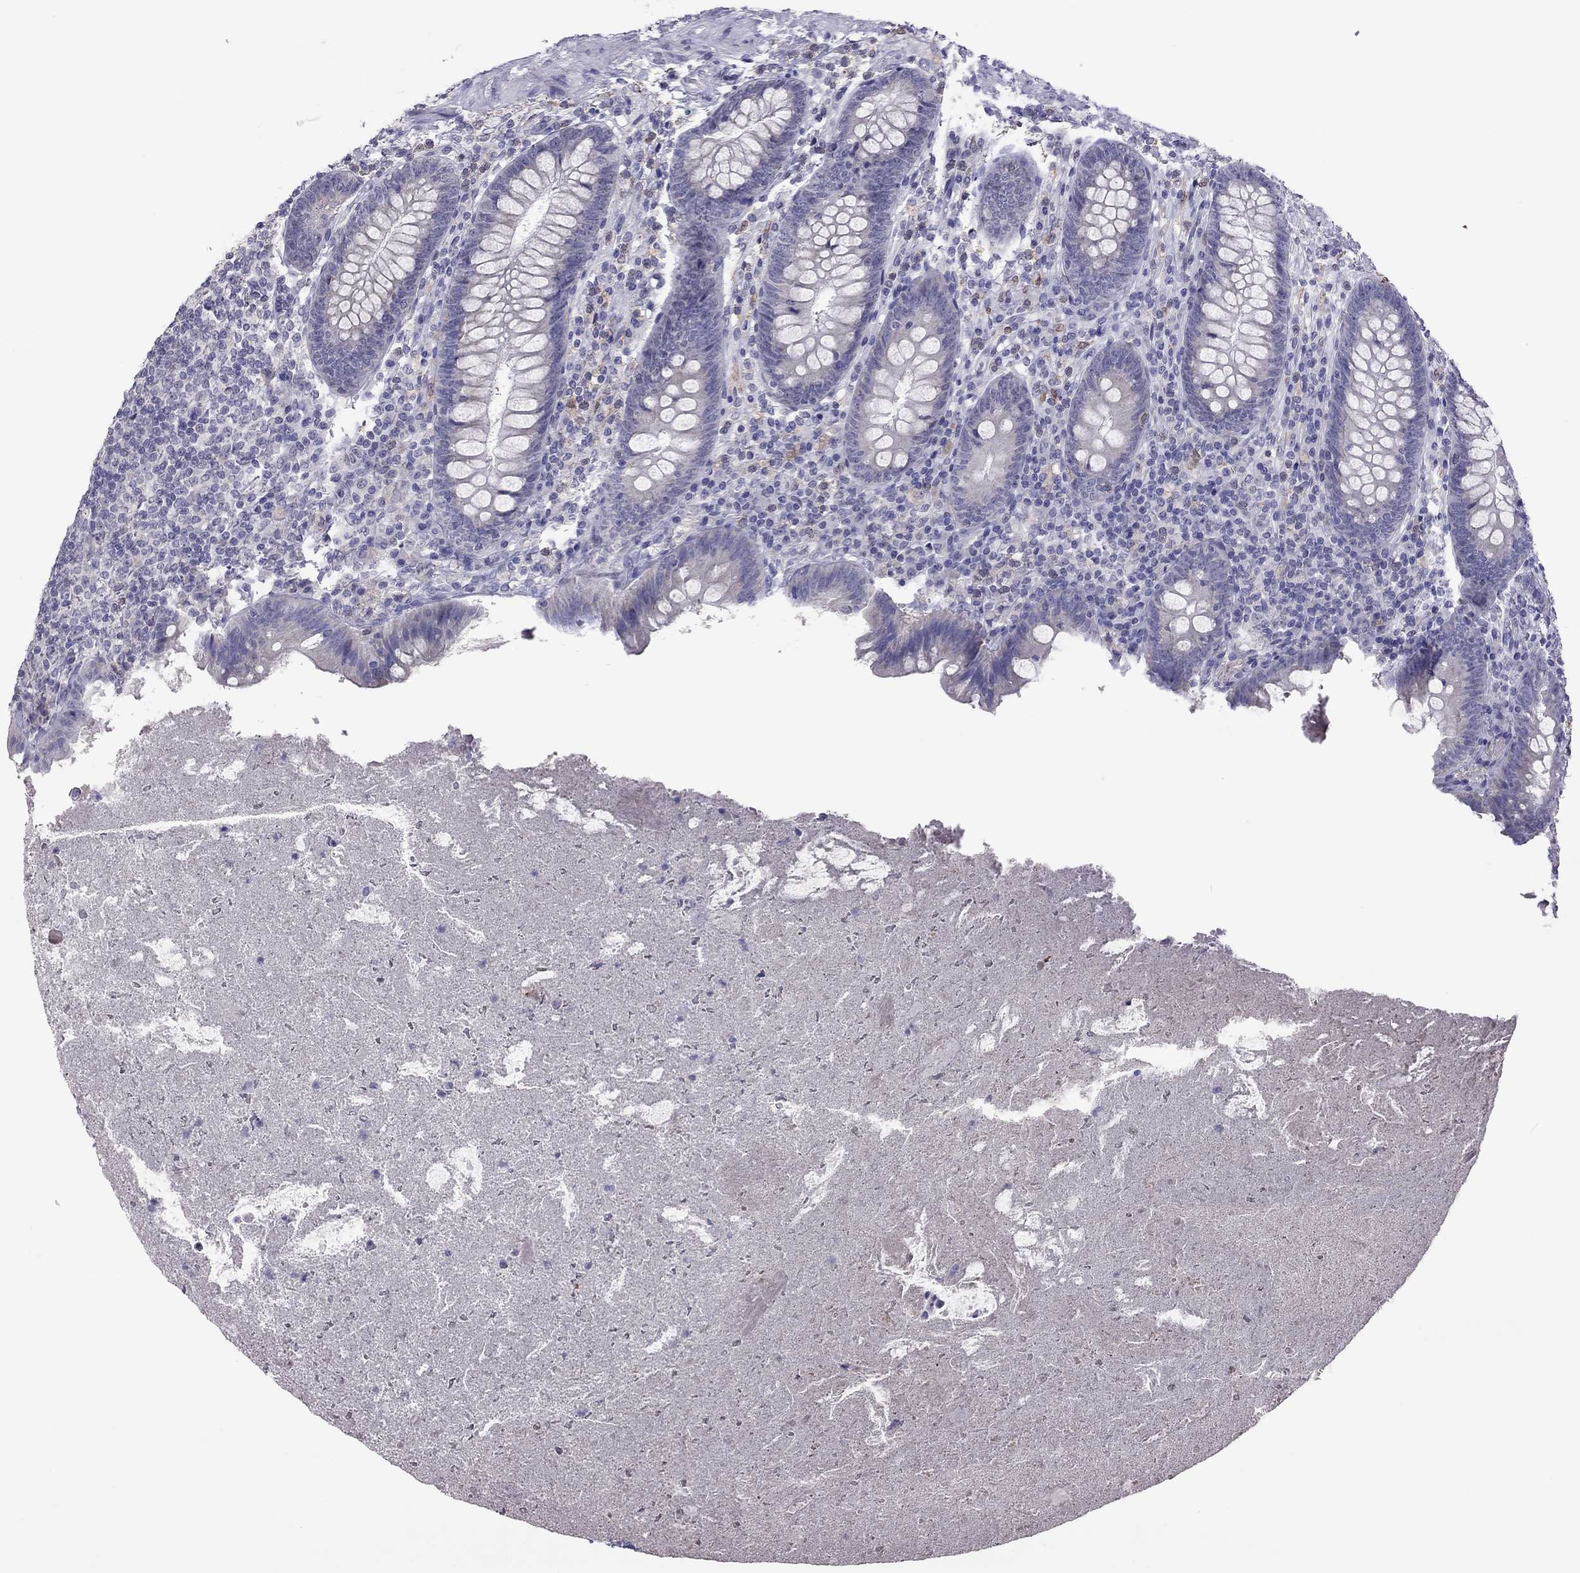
{"staining": {"intensity": "negative", "quantity": "none", "location": "none"}, "tissue": "appendix", "cell_type": "Glandular cells", "image_type": "normal", "snomed": [{"axis": "morphology", "description": "Normal tissue, NOS"}, {"axis": "topography", "description": "Appendix"}], "caption": "Glandular cells are negative for protein expression in unremarkable human appendix. (Stains: DAB (3,3'-diaminobenzidine) immunohistochemistry (IHC) with hematoxylin counter stain, Microscopy: brightfield microscopy at high magnification).", "gene": "PPP1R3A", "patient": {"sex": "male", "age": 47}}